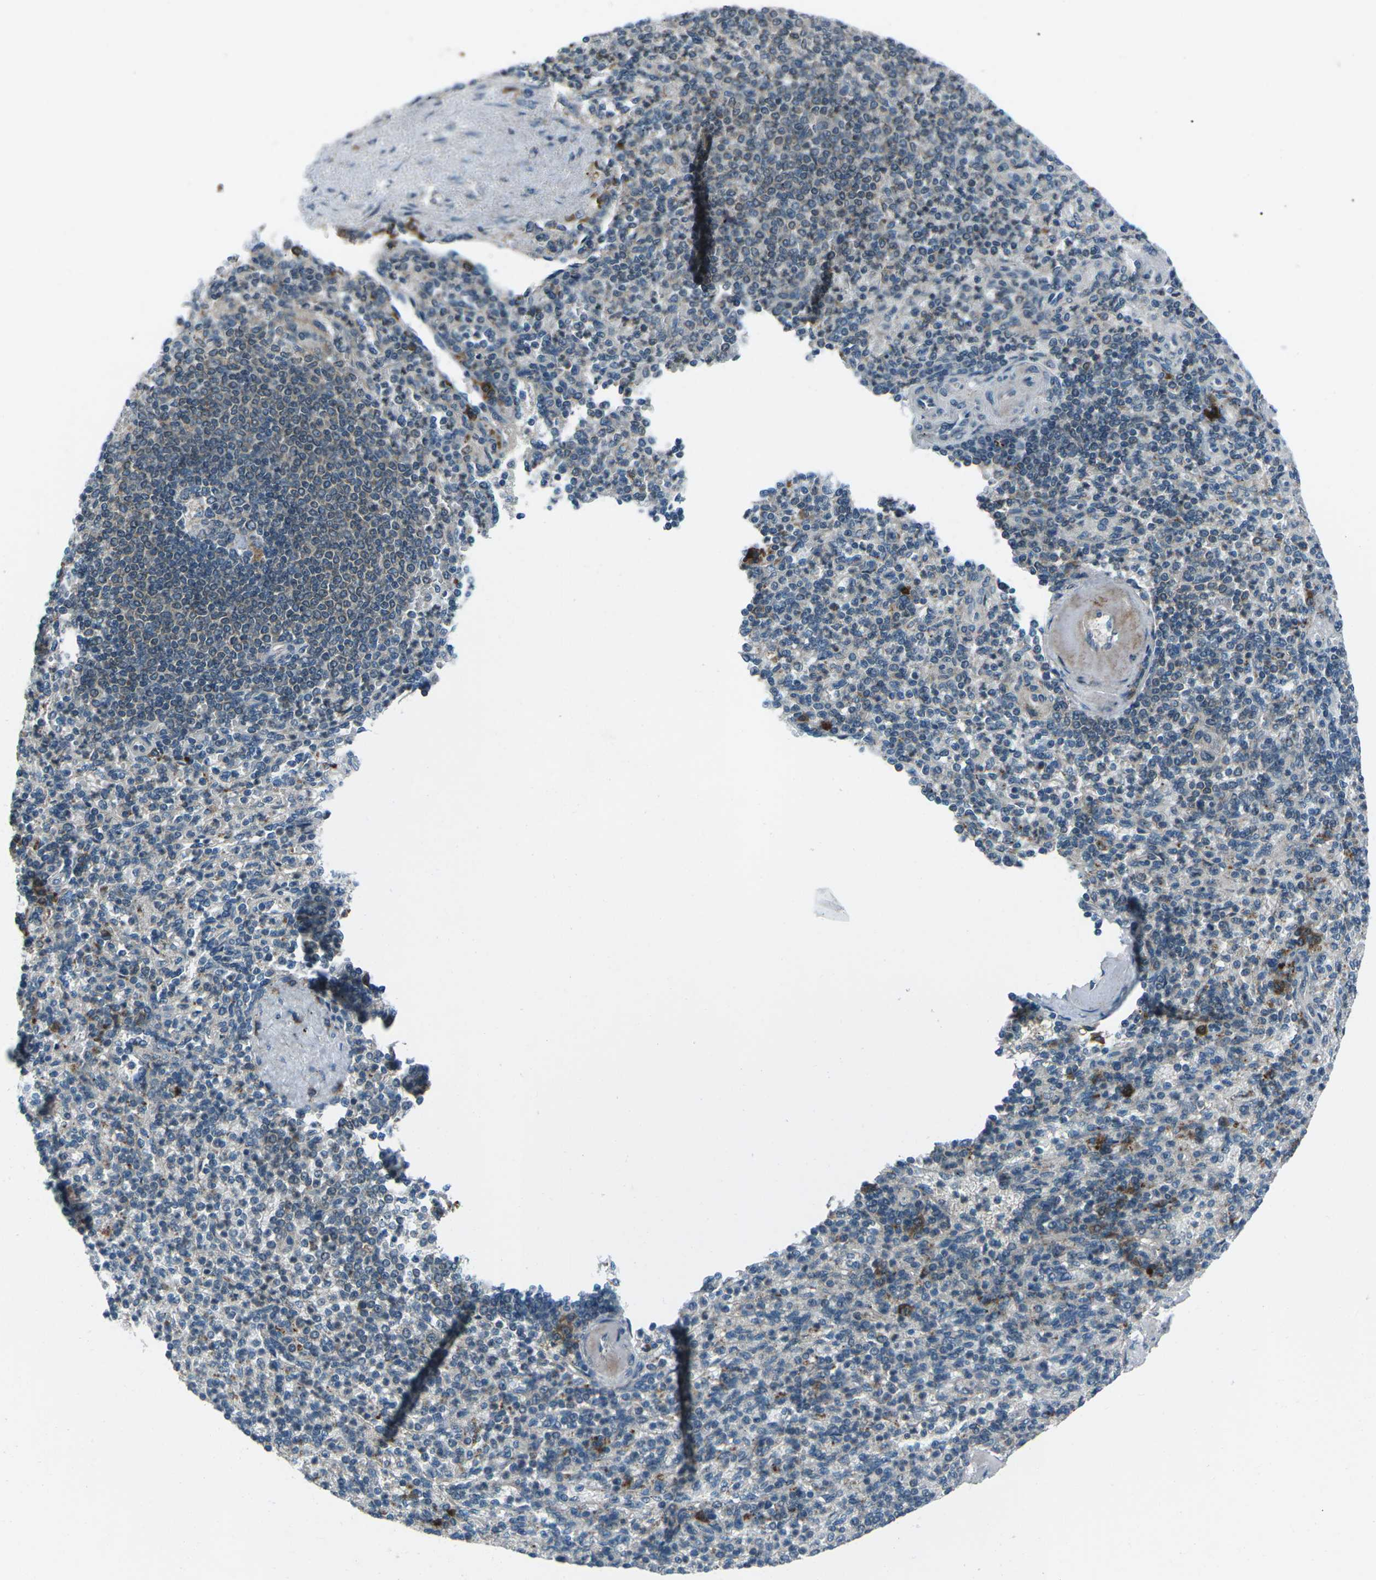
{"staining": {"intensity": "strong", "quantity": "<25%", "location": "cytoplasmic/membranous"}, "tissue": "spleen", "cell_type": "Cells in red pulp", "image_type": "normal", "snomed": [{"axis": "morphology", "description": "Normal tissue, NOS"}, {"axis": "topography", "description": "Spleen"}], "caption": "This micrograph displays IHC staining of normal human spleen, with medium strong cytoplasmic/membranous expression in about <25% of cells in red pulp.", "gene": "CDK16", "patient": {"sex": "female", "age": 74}}